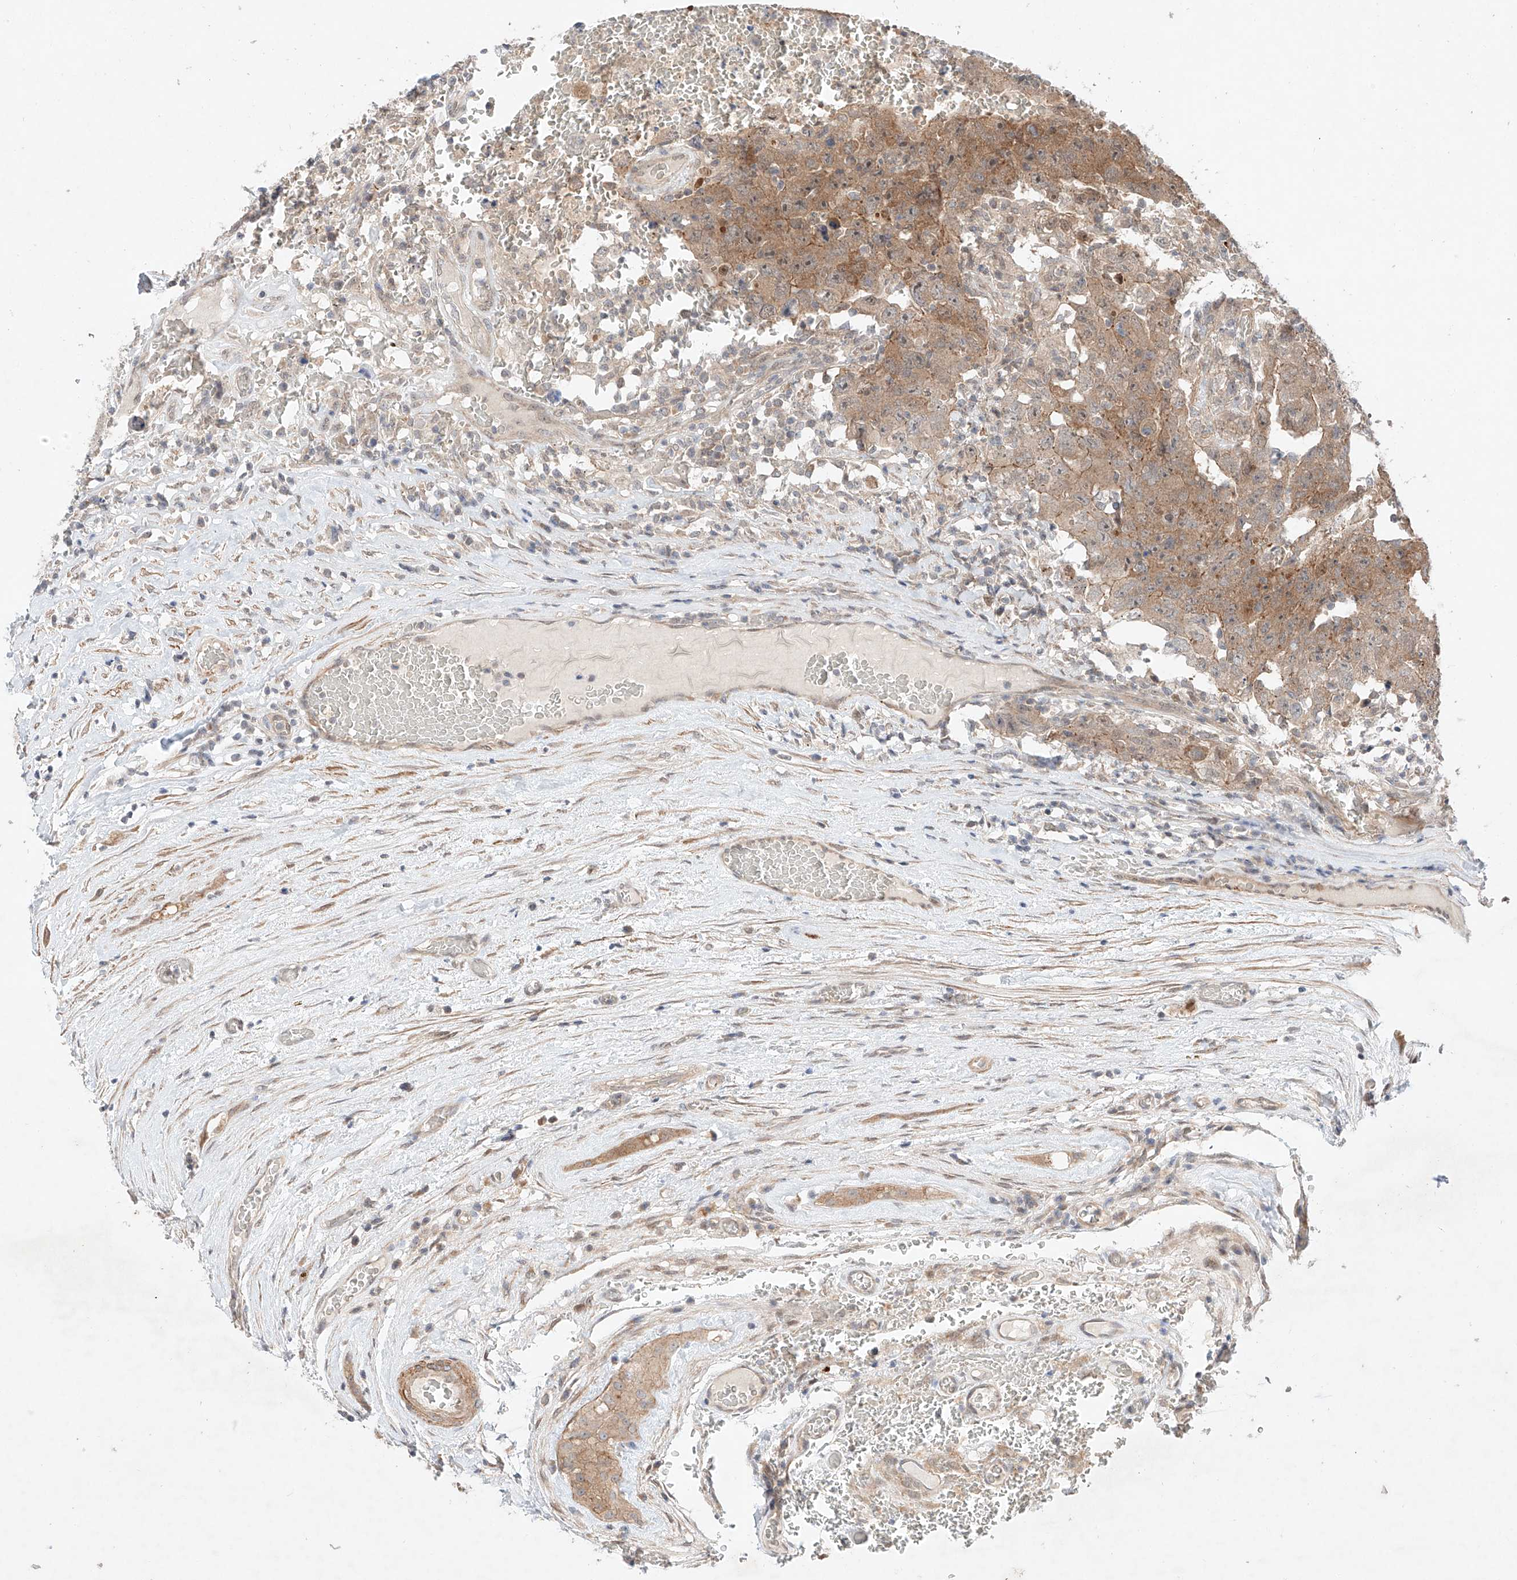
{"staining": {"intensity": "weak", "quantity": ">75%", "location": "cytoplasmic/membranous"}, "tissue": "testis cancer", "cell_type": "Tumor cells", "image_type": "cancer", "snomed": [{"axis": "morphology", "description": "Carcinoma, Embryonal, NOS"}, {"axis": "topography", "description": "Testis"}], "caption": "This histopathology image shows immunohistochemistry (IHC) staining of human testis cancer, with low weak cytoplasmic/membranous positivity in about >75% of tumor cells.", "gene": "TSR2", "patient": {"sex": "male", "age": 26}}